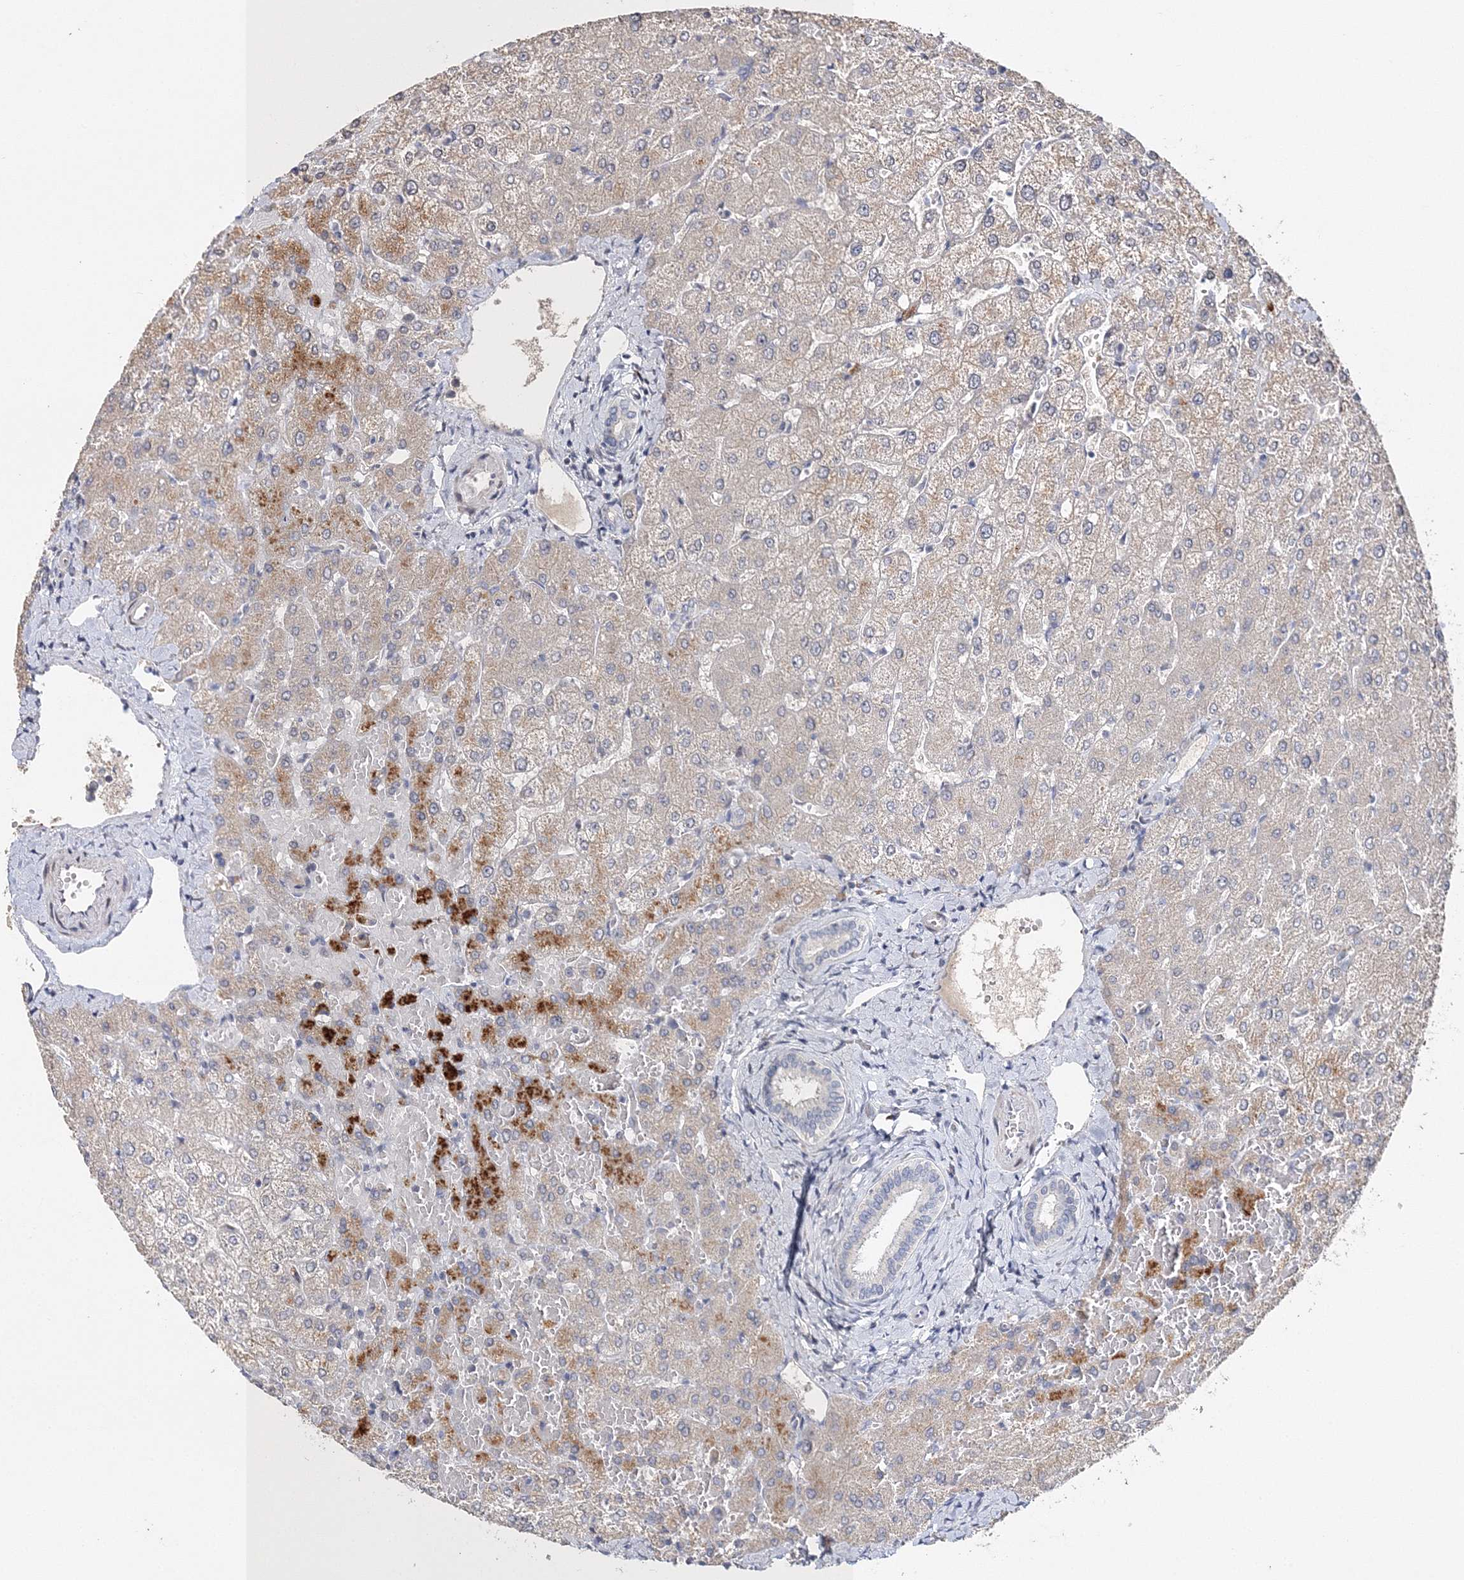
{"staining": {"intensity": "negative", "quantity": "none", "location": "none"}, "tissue": "liver", "cell_type": "Cholangiocytes", "image_type": "normal", "snomed": [{"axis": "morphology", "description": "Normal tissue, NOS"}, {"axis": "topography", "description": "Liver"}], "caption": "DAB (3,3'-diaminobenzidine) immunohistochemical staining of benign human liver demonstrates no significant positivity in cholangiocytes. Brightfield microscopy of immunohistochemistry (IHC) stained with DAB (brown) and hematoxylin (blue), captured at high magnification.", "gene": "GJB5", "patient": {"sex": "female", "age": 54}}